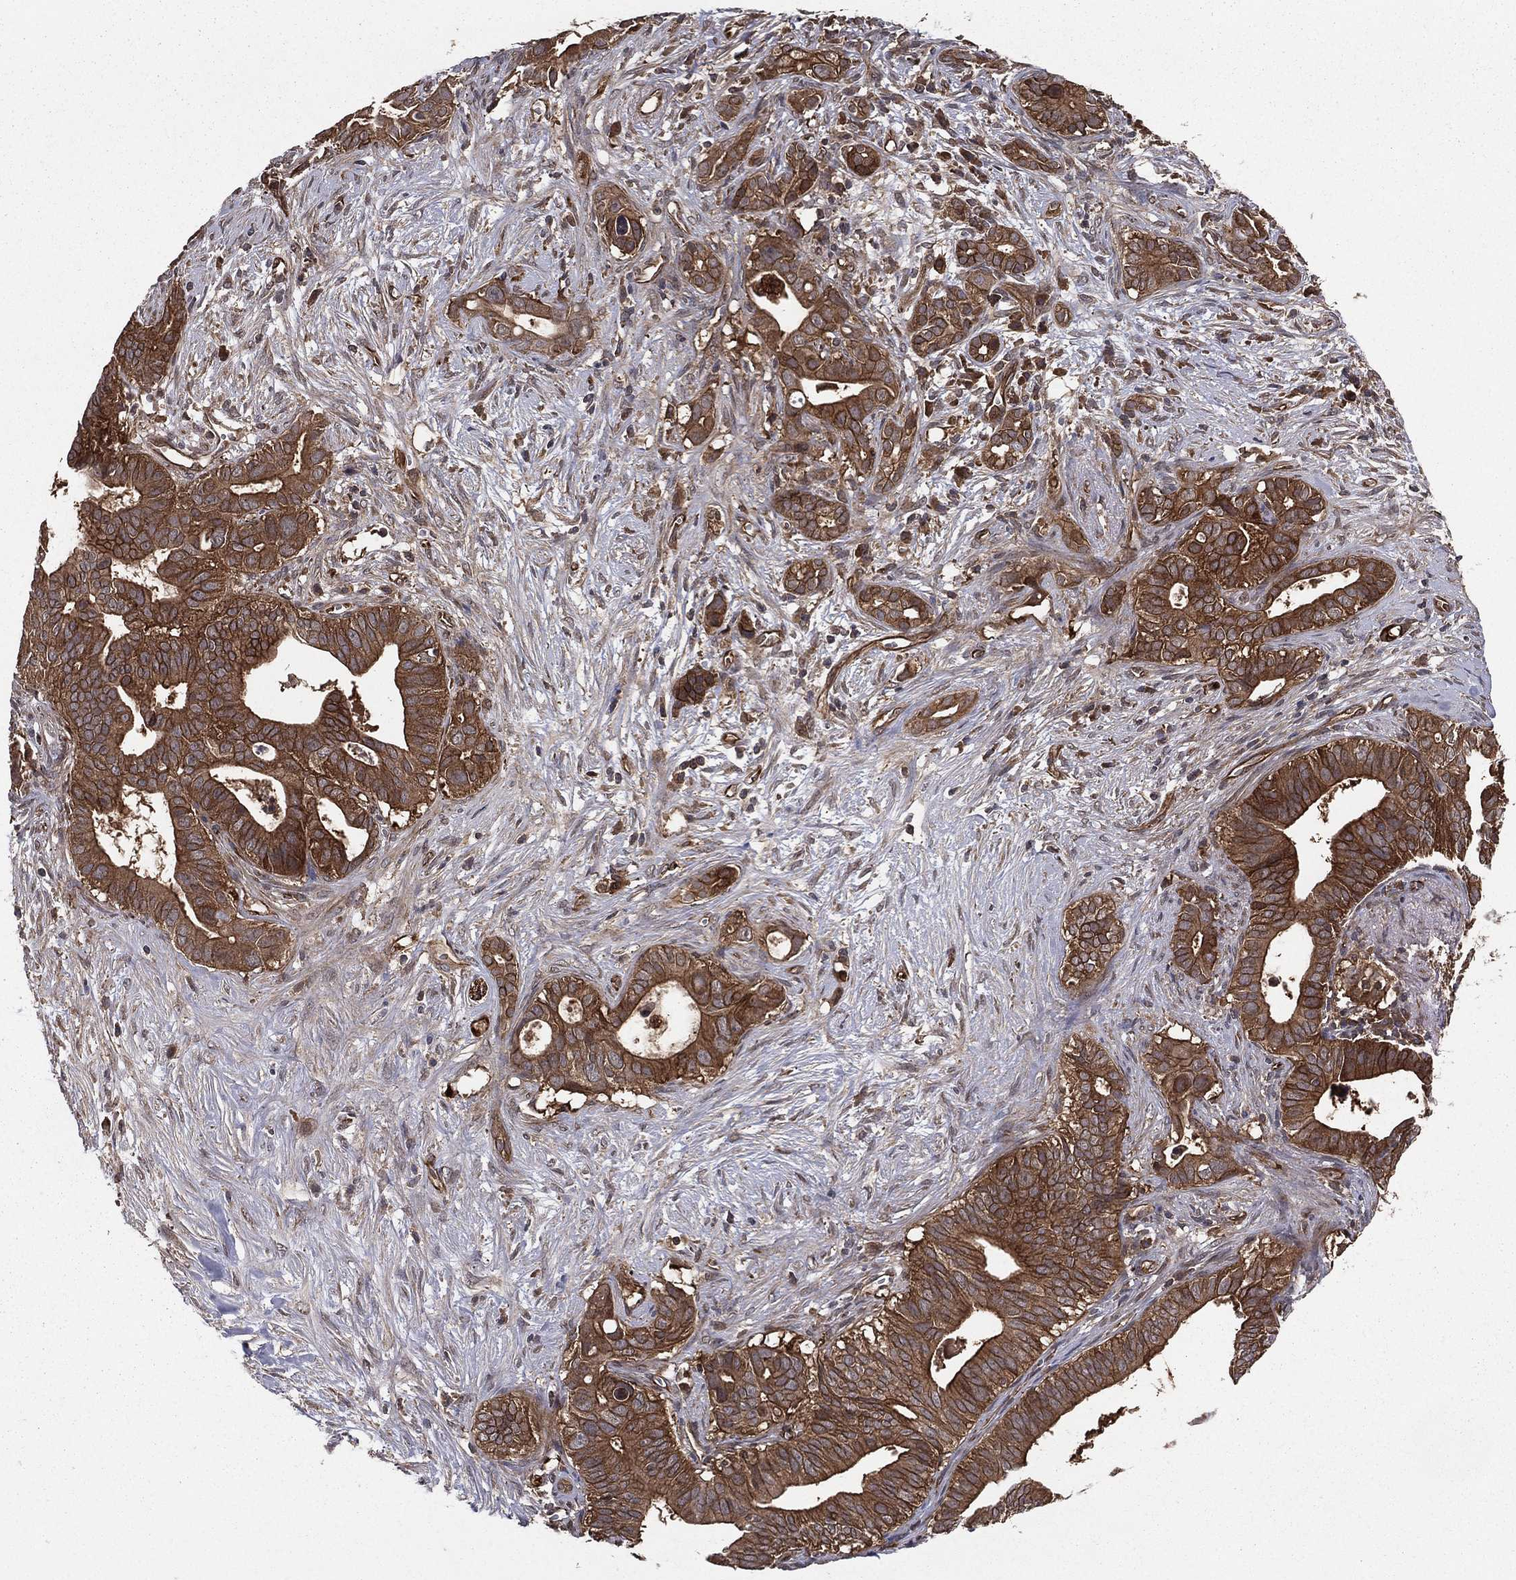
{"staining": {"intensity": "strong", "quantity": ">75%", "location": "cytoplasmic/membranous"}, "tissue": "pancreatic cancer", "cell_type": "Tumor cells", "image_type": "cancer", "snomed": [{"axis": "morphology", "description": "Adenocarcinoma, NOS"}, {"axis": "topography", "description": "Pancreas"}], "caption": "Immunohistochemical staining of pancreatic cancer reveals high levels of strong cytoplasmic/membranous staining in approximately >75% of tumor cells.", "gene": "CERT1", "patient": {"sex": "male", "age": 61}}